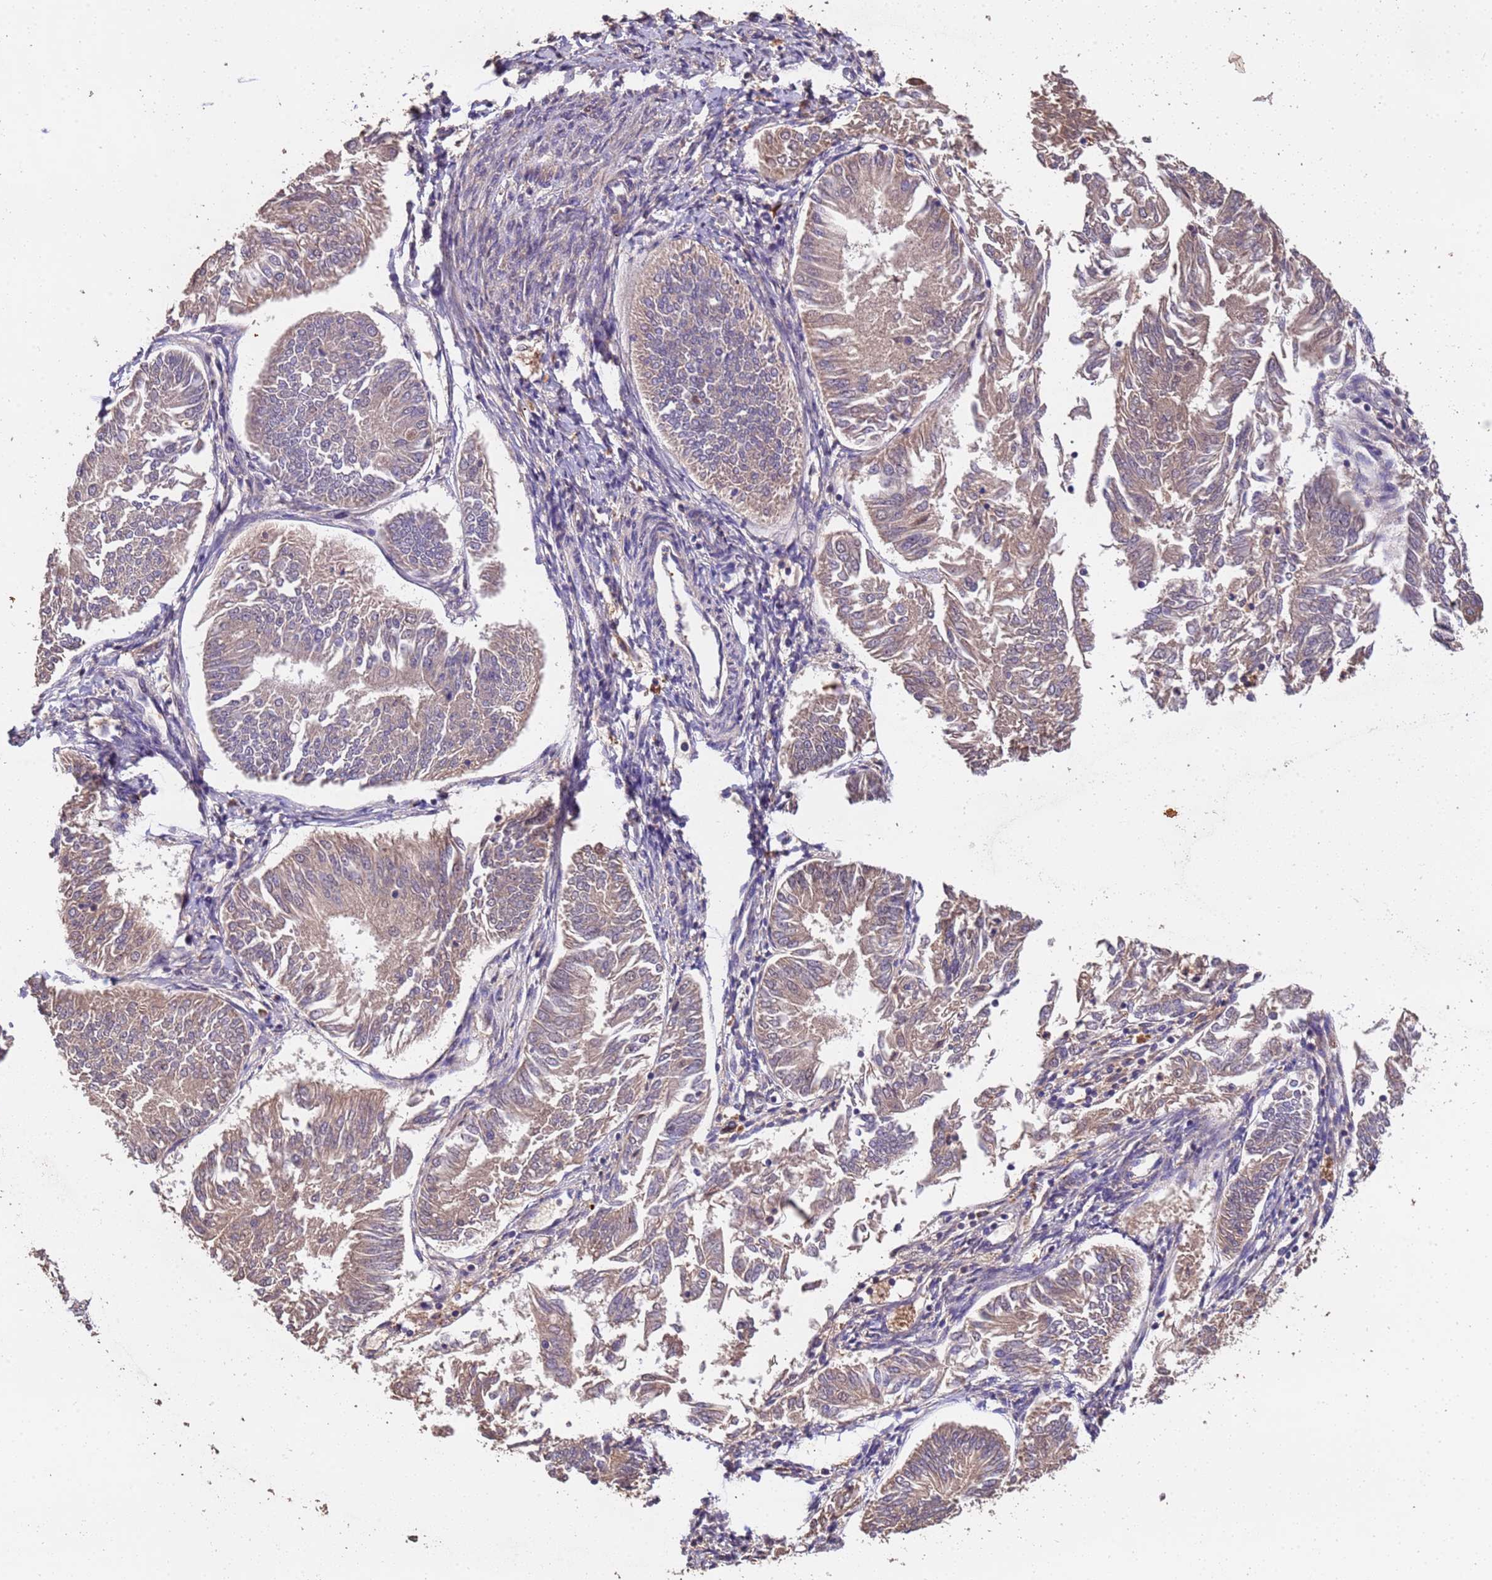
{"staining": {"intensity": "weak", "quantity": "25%-75%", "location": "cytoplasmic/membranous"}, "tissue": "endometrial cancer", "cell_type": "Tumor cells", "image_type": "cancer", "snomed": [{"axis": "morphology", "description": "Adenocarcinoma, NOS"}, {"axis": "topography", "description": "Endometrium"}], "caption": "DAB (3,3'-diaminobenzidine) immunohistochemical staining of endometrial adenocarcinoma shows weak cytoplasmic/membranous protein staining in approximately 25%-75% of tumor cells. The protein is stained brown, and the nuclei are stained in blue (DAB (3,3'-diaminobenzidine) IHC with brightfield microscopy, high magnification).", "gene": "CCDC184", "patient": {"sex": "female", "age": 58}}